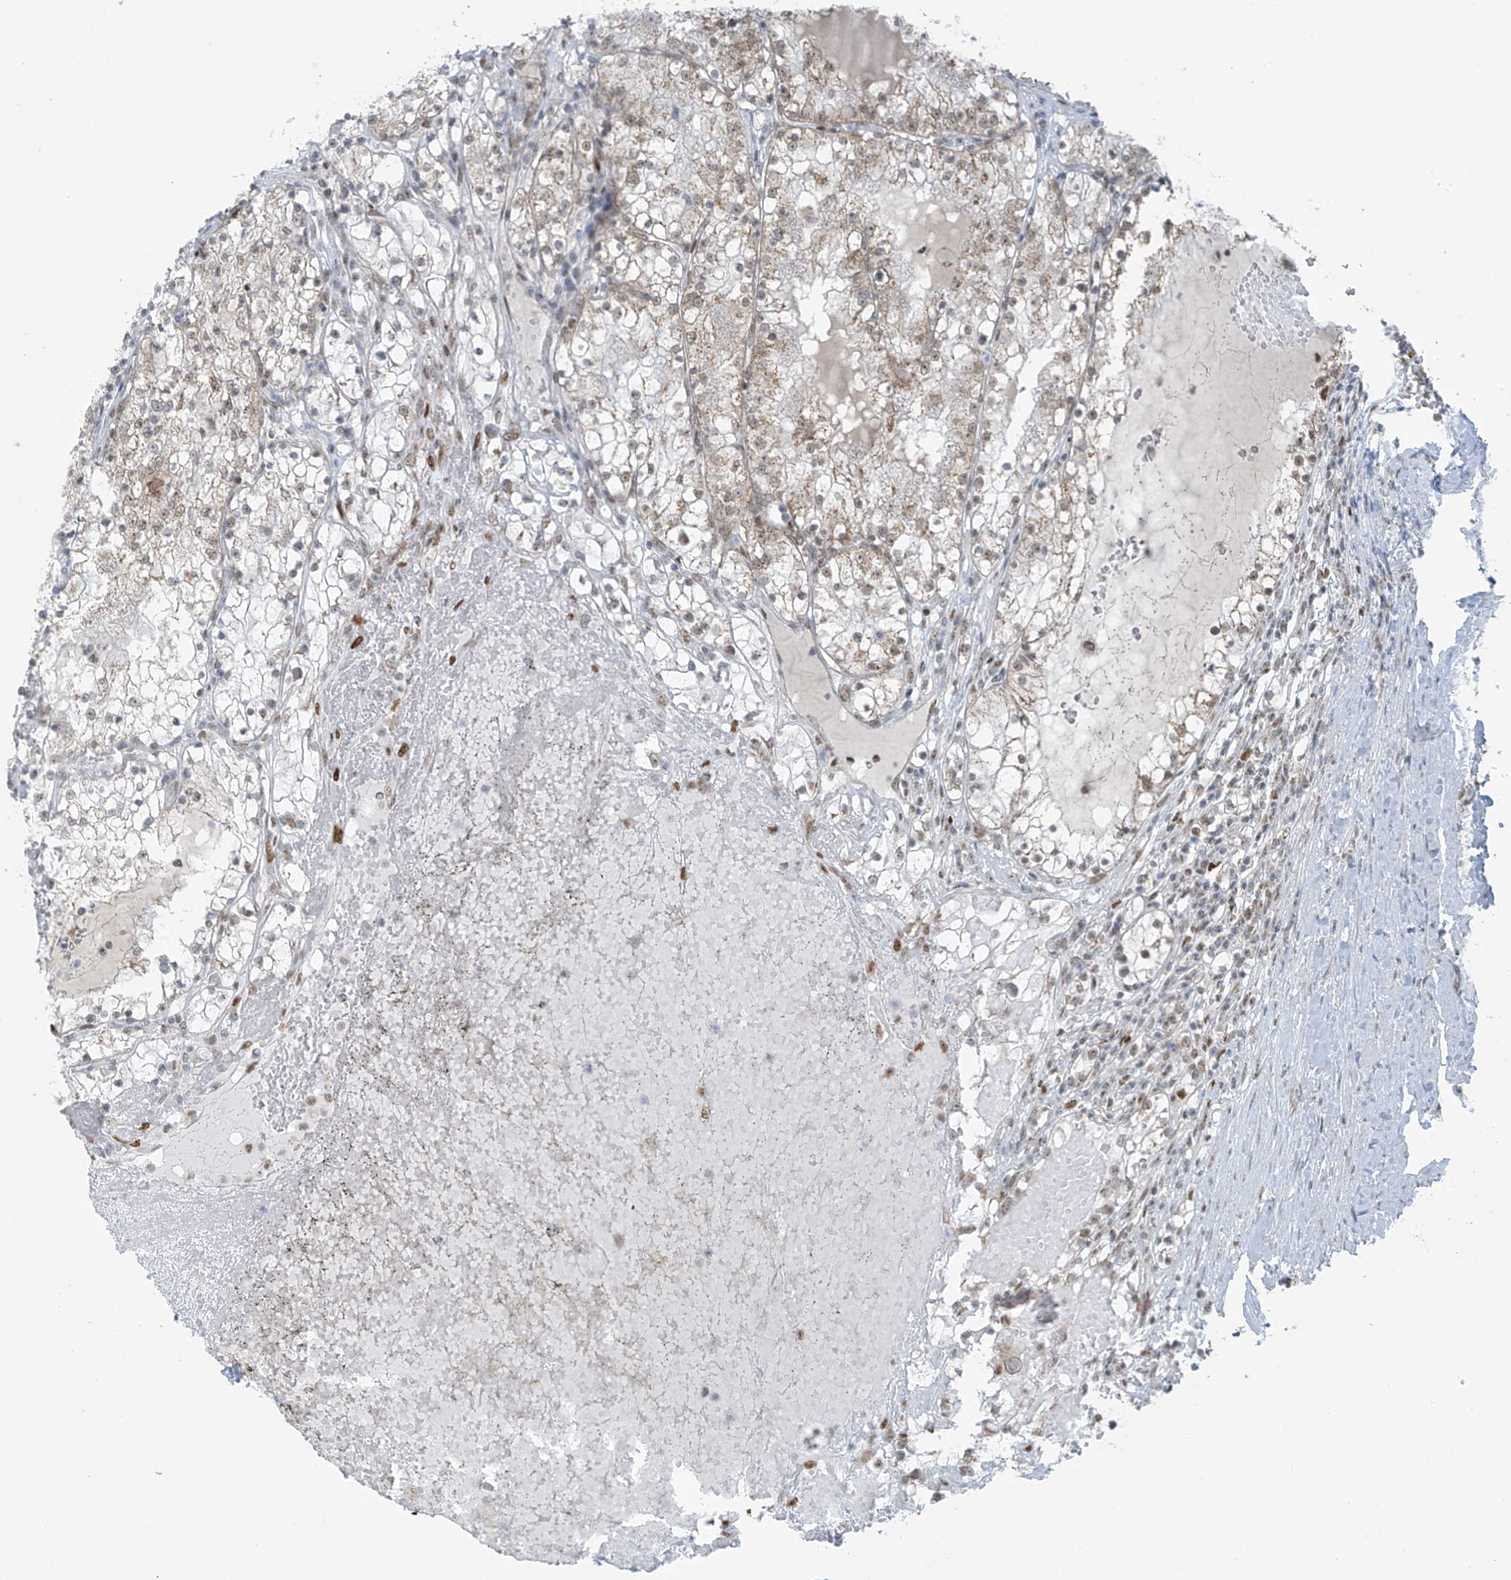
{"staining": {"intensity": "weak", "quantity": "25%-75%", "location": "cytoplasmic/membranous,nuclear"}, "tissue": "renal cancer", "cell_type": "Tumor cells", "image_type": "cancer", "snomed": [{"axis": "morphology", "description": "Normal tissue, NOS"}, {"axis": "morphology", "description": "Adenocarcinoma, NOS"}, {"axis": "topography", "description": "Kidney"}], "caption": "The micrograph shows staining of renal cancer (adenocarcinoma), revealing weak cytoplasmic/membranous and nuclear protein expression (brown color) within tumor cells.", "gene": "WRNIP1", "patient": {"sex": "male", "age": 68}}